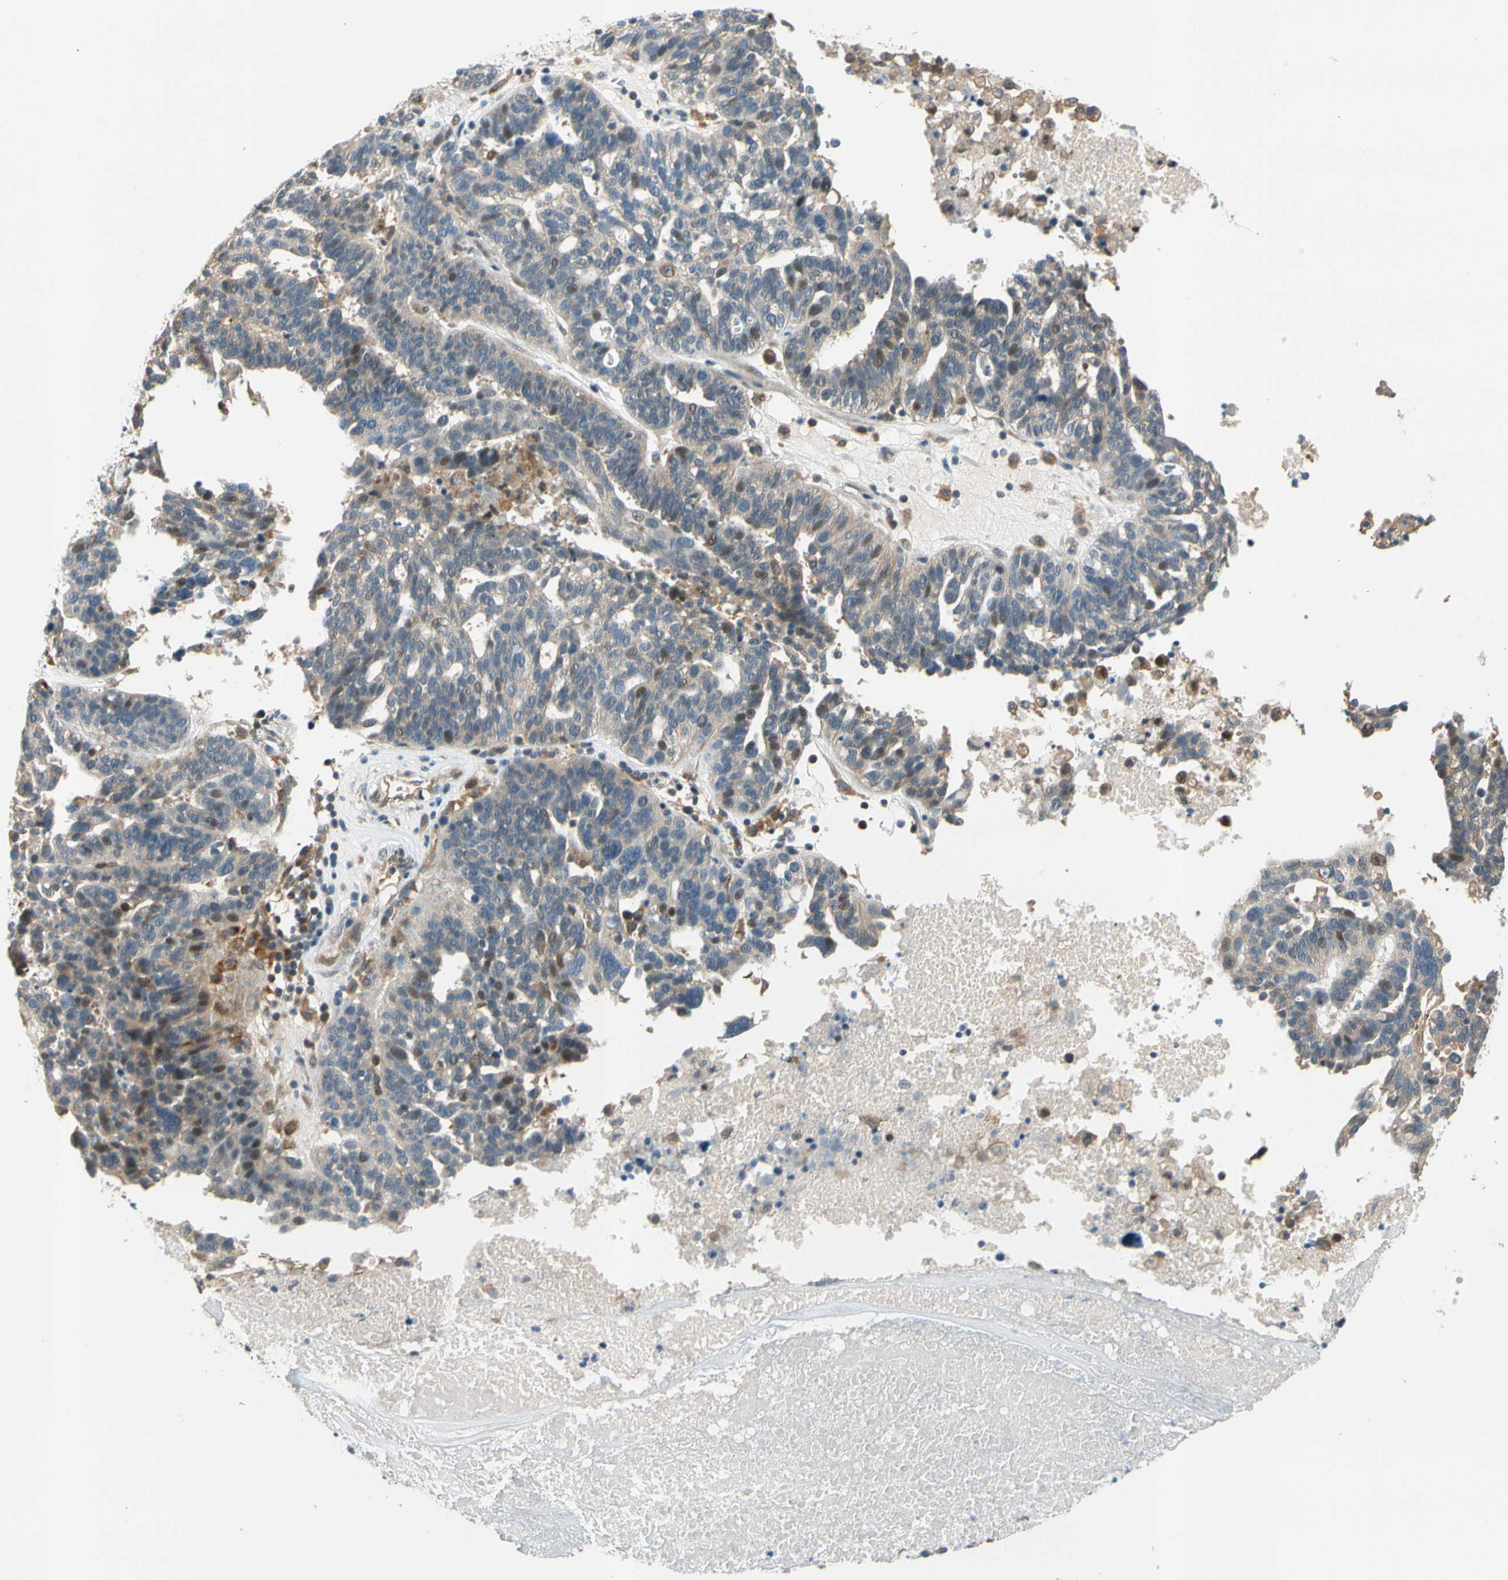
{"staining": {"intensity": "weak", "quantity": "25%-75%", "location": "cytoplasmic/membranous,nuclear"}, "tissue": "ovarian cancer", "cell_type": "Tumor cells", "image_type": "cancer", "snomed": [{"axis": "morphology", "description": "Cystadenocarcinoma, serous, NOS"}, {"axis": "topography", "description": "Ovary"}], "caption": "Tumor cells display low levels of weak cytoplasmic/membranous and nuclear positivity in approximately 25%-75% of cells in human ovarian cancer. (brown staining indicates protein expression, while blue staining denotes nuclei).", "gene": "GATD1", "patient": {"sex": "female", "age": 59}}